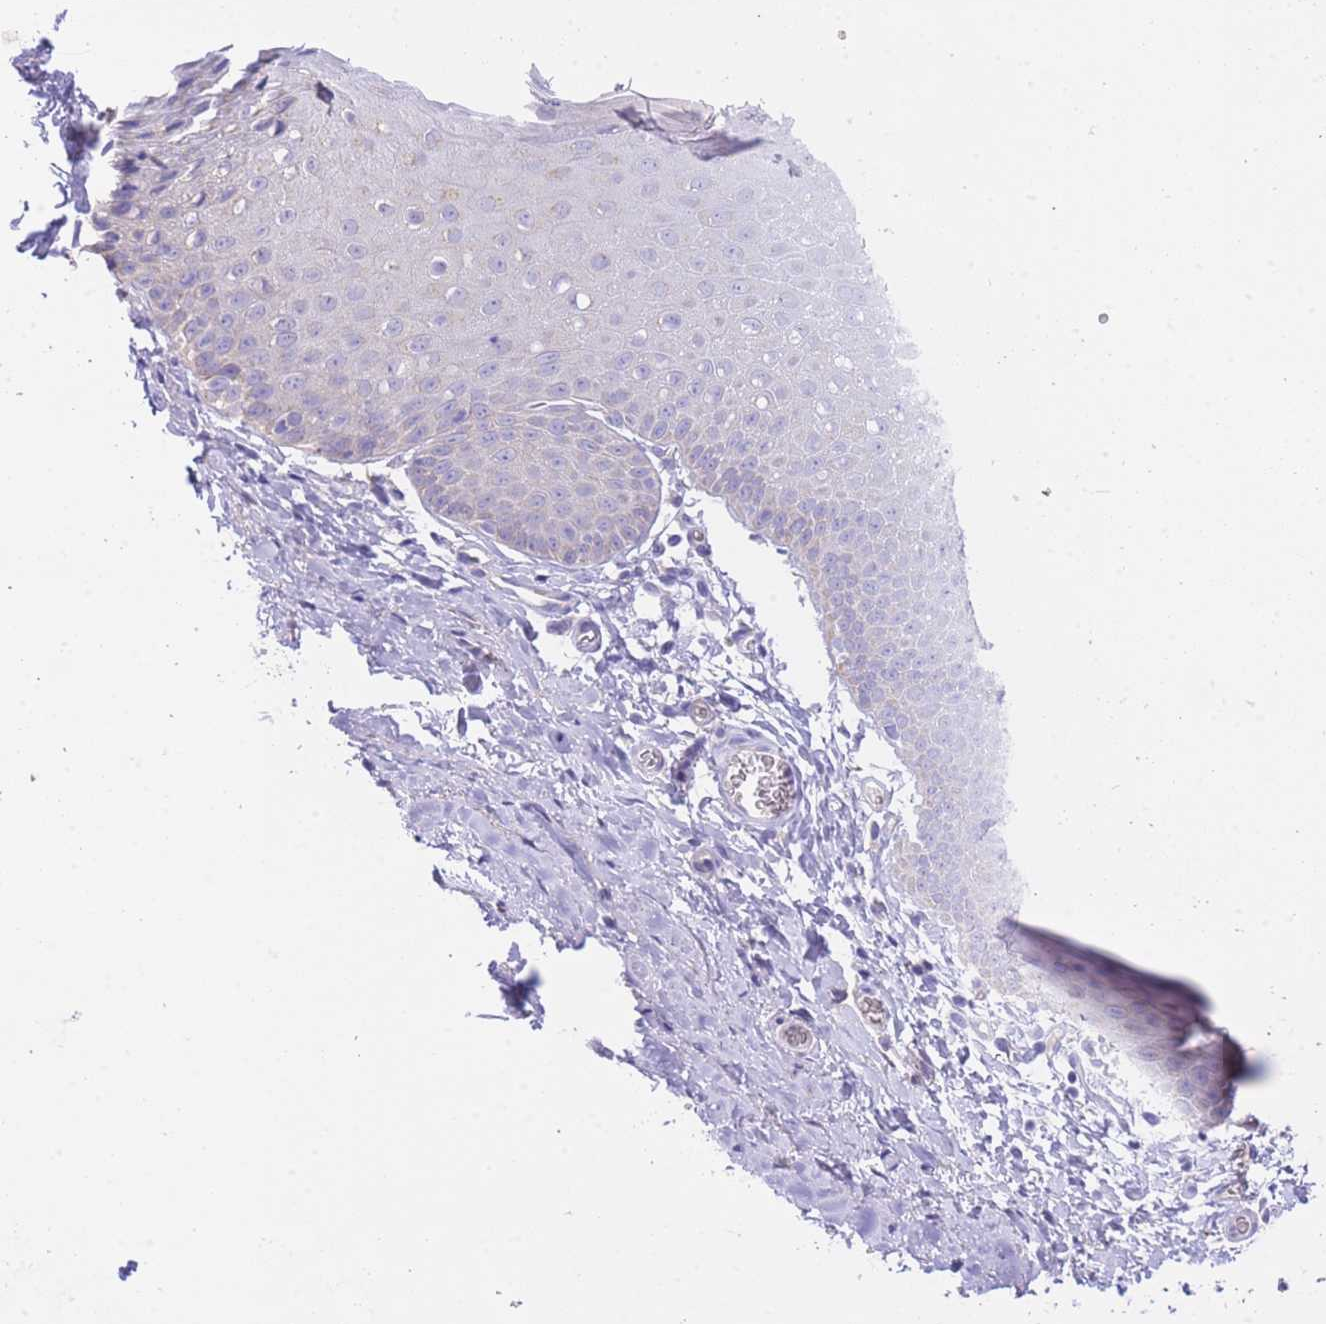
{"staining": {"intensity": "weak", "quantity": "<25%", "location": "cytoplasmic/membranous"}, "tissue": "skin", "cell_type": "Epidermal cells", "image_type": "normal", "snomed": [{"axis": "morphology", "description": "Normal tissue, NOS"}, {"axis": "morphology", "description": "Hemorrhoids"}, {"axis": "morphology", "description": "Inflammation, NOS"}, {"axis": "topography", "description": "Anal"}], "caption": "Protein analysis of normal skin displays no significant staining in epidermal cells.", "gene": "PGM1", "patient": {"sex": "male", "age": 60}}